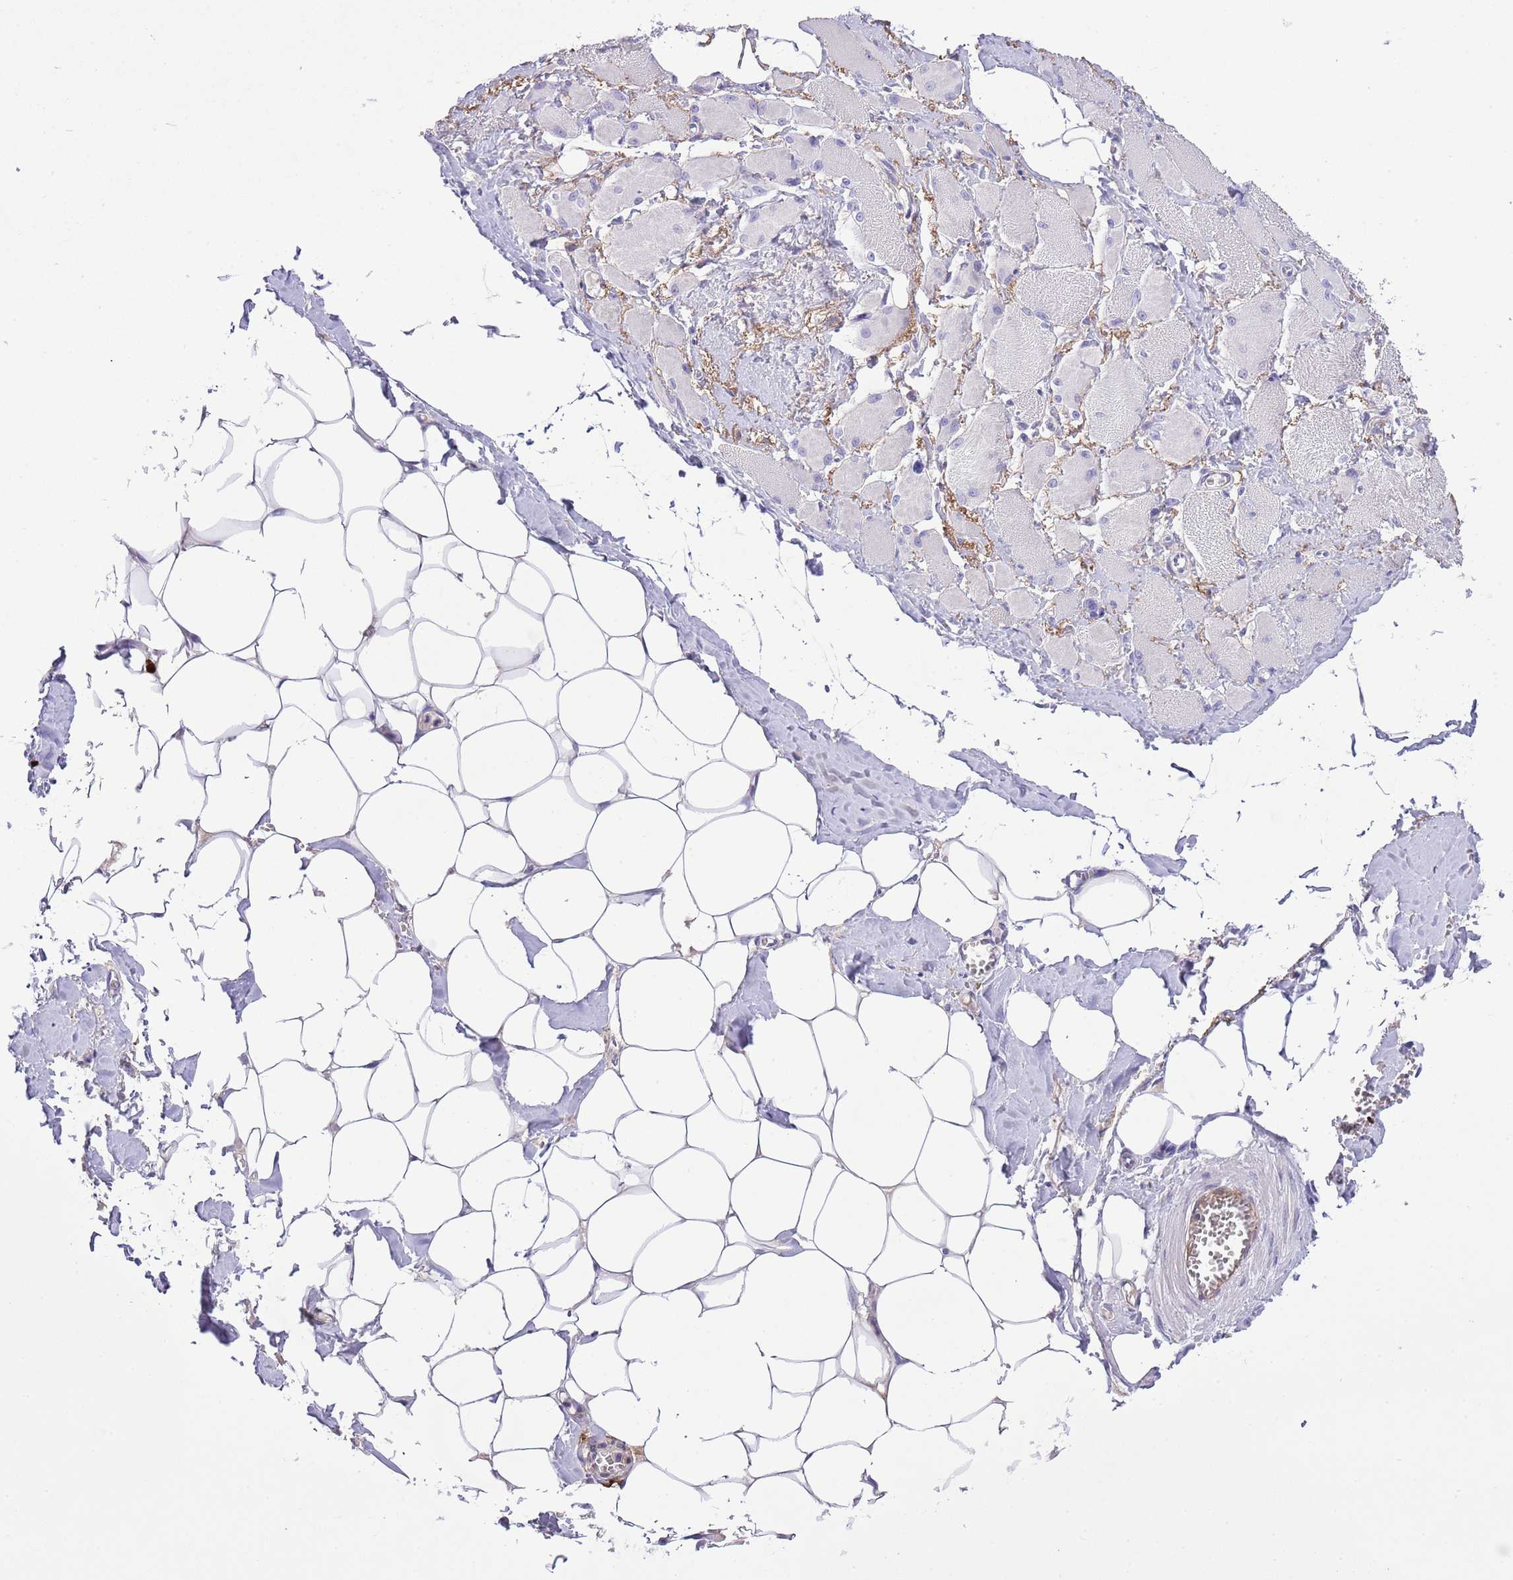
{"staining": {"intensity": "negative", "quantity": "none", "location": "none"}, "tissue": "skeletal muscle", "cell_type": "Myocytes", "image_type": "normal", "snomed": [{"axis": "morphology", "description": "Normal tissue, NOS"}, {"axis": "morphology", "description": "Basal cell carcinoma"}, {"axis": "topography", "description": "Skeletal muscle"}], "caption": "Immunohistochemical staining of benign human skeletal muscle exhibits no significant staining in myocytes.", "gene": "CLEC2A", "patient": {"sex": "female", "age": 64}}